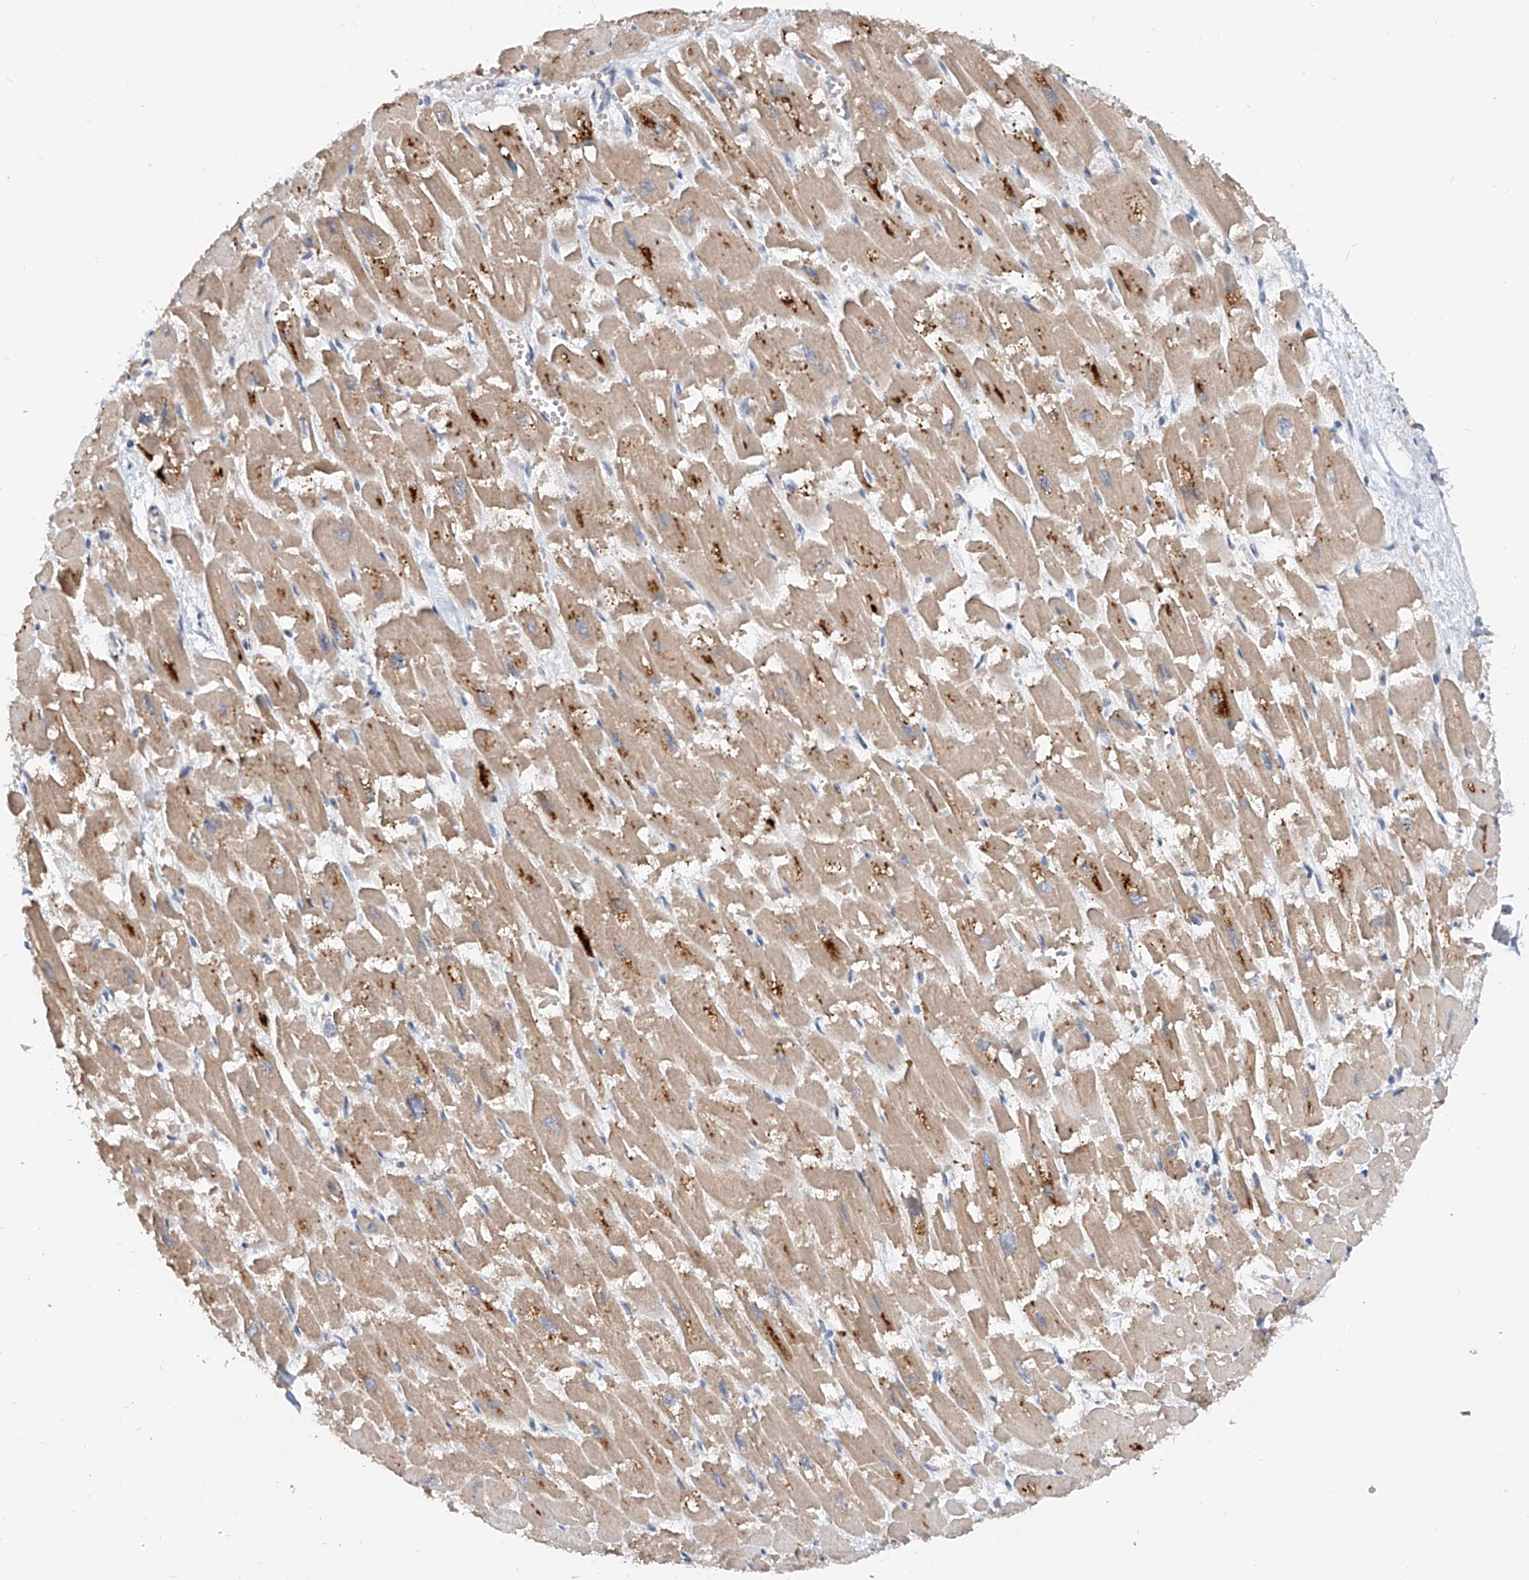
{"staining": {"intensity": "moderate", "quantity": ">75%", "location": "cytoplasmic/membranous"}, "tissue": "heart muscle", "cell_type": "Cardiomyocytes", "image_type": "normal", "snomed": [{"axis": "morphology", "description": "Normal tissue, NOS"}, {"axis": "topography", "description": "Heart"}], "caption": "Immunohistochemical staining of unremarkable heart muscle shows medium levels of moderate cytoplasmic/membranous expression in approximately >75% of cardiomyocytes.", "gene": "CARMIL3", "patient": {"sex": "male", "age": 54}}